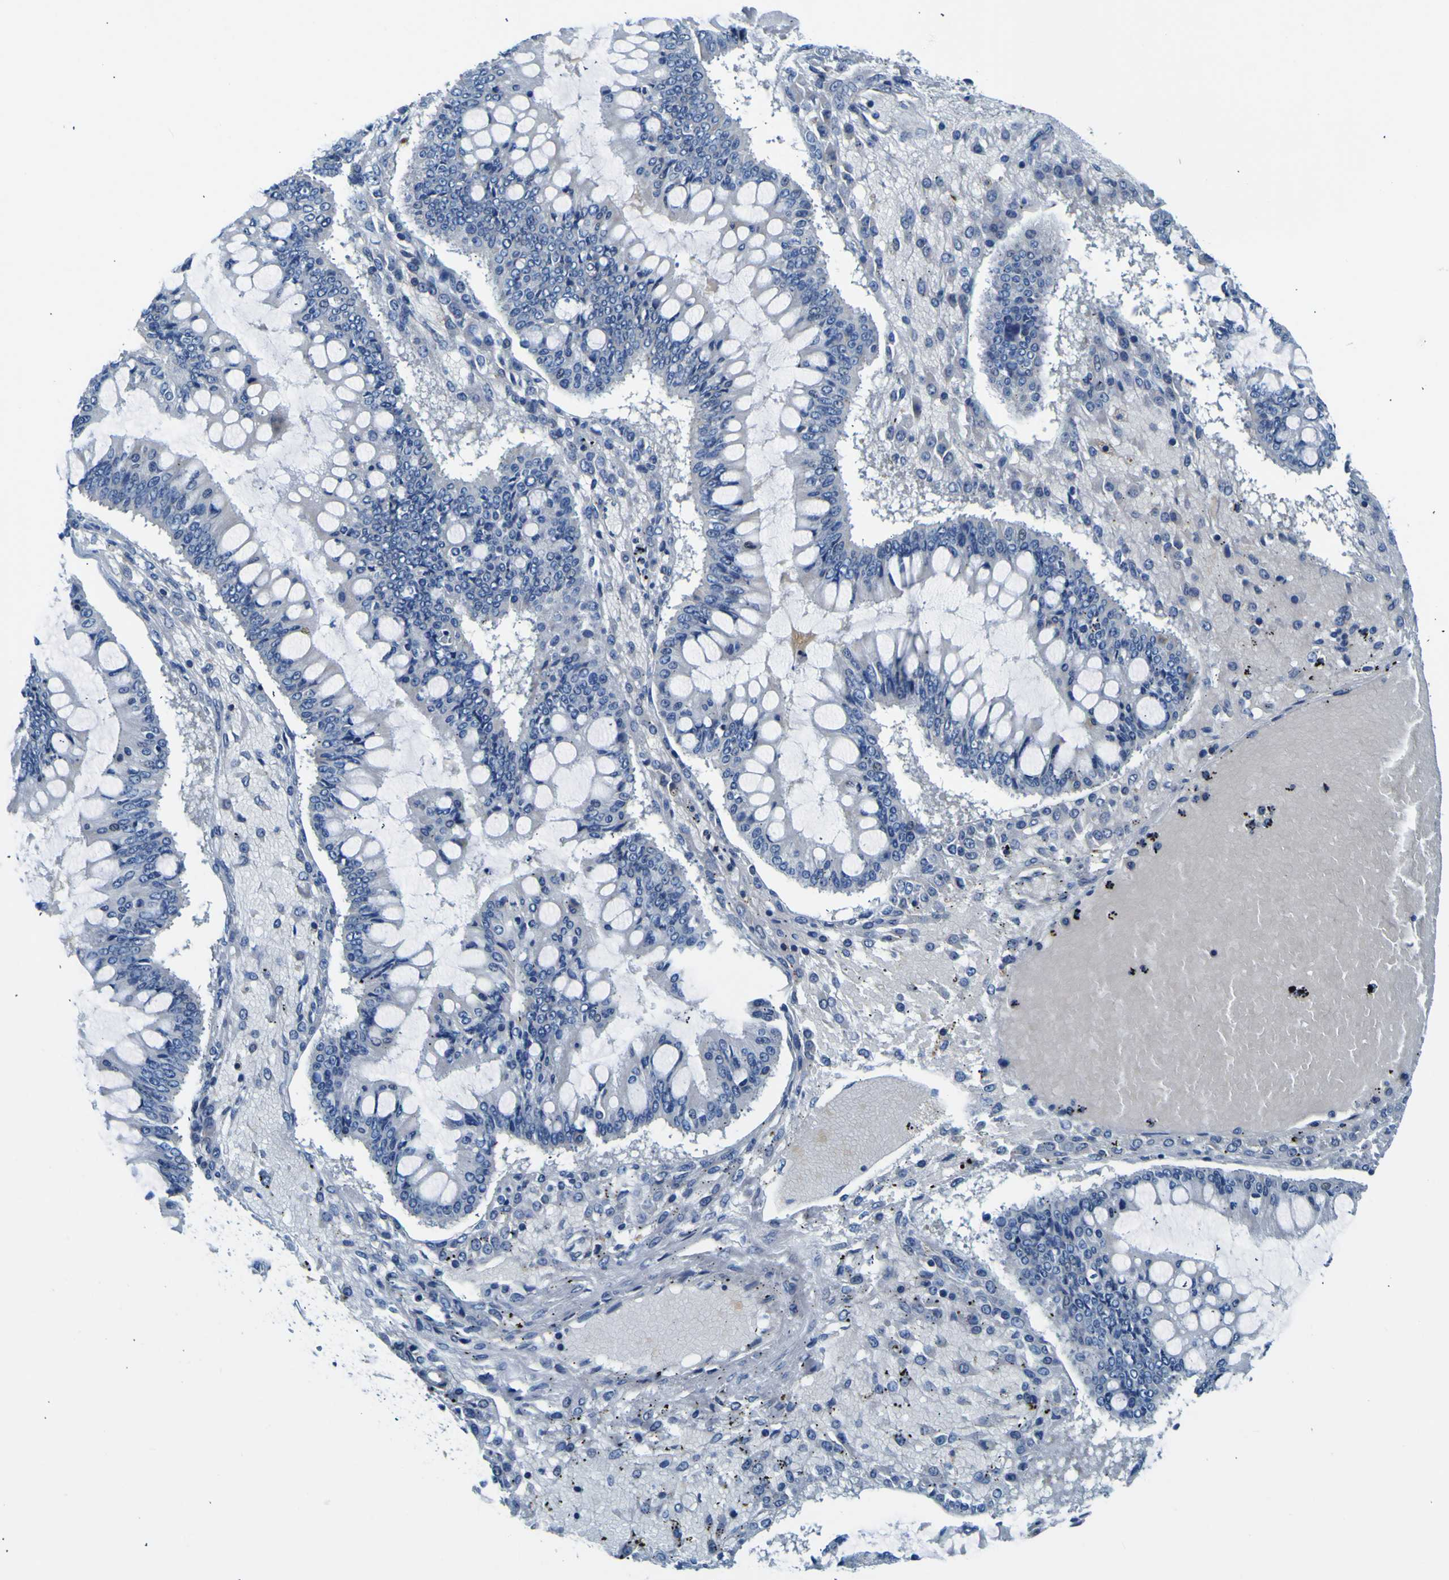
{"staining": {"intensity": "negative", "quantity": "none", "location": "none"}, "tissue": "ovarian cancer", "cell_type": "Tumor cells", "image_type": "cancer", "snomed": [{"axis": "morphology", "description": "Cystadenocarcinoma, mucinous, NOS"}, {"axis": "topography", "description": "Ovary"}], "caption": "Immunohistochemical staining of human ovarian cancer (mucinous cystadenocarcinoma) shows no significant expression in tumor cells. (DAB (3,3'-diaminobenzidine) immunohistochemistry (IHC), high magnification).", "gene": "ADGRA2", "patient": {"sex": "female", "age": 73}}